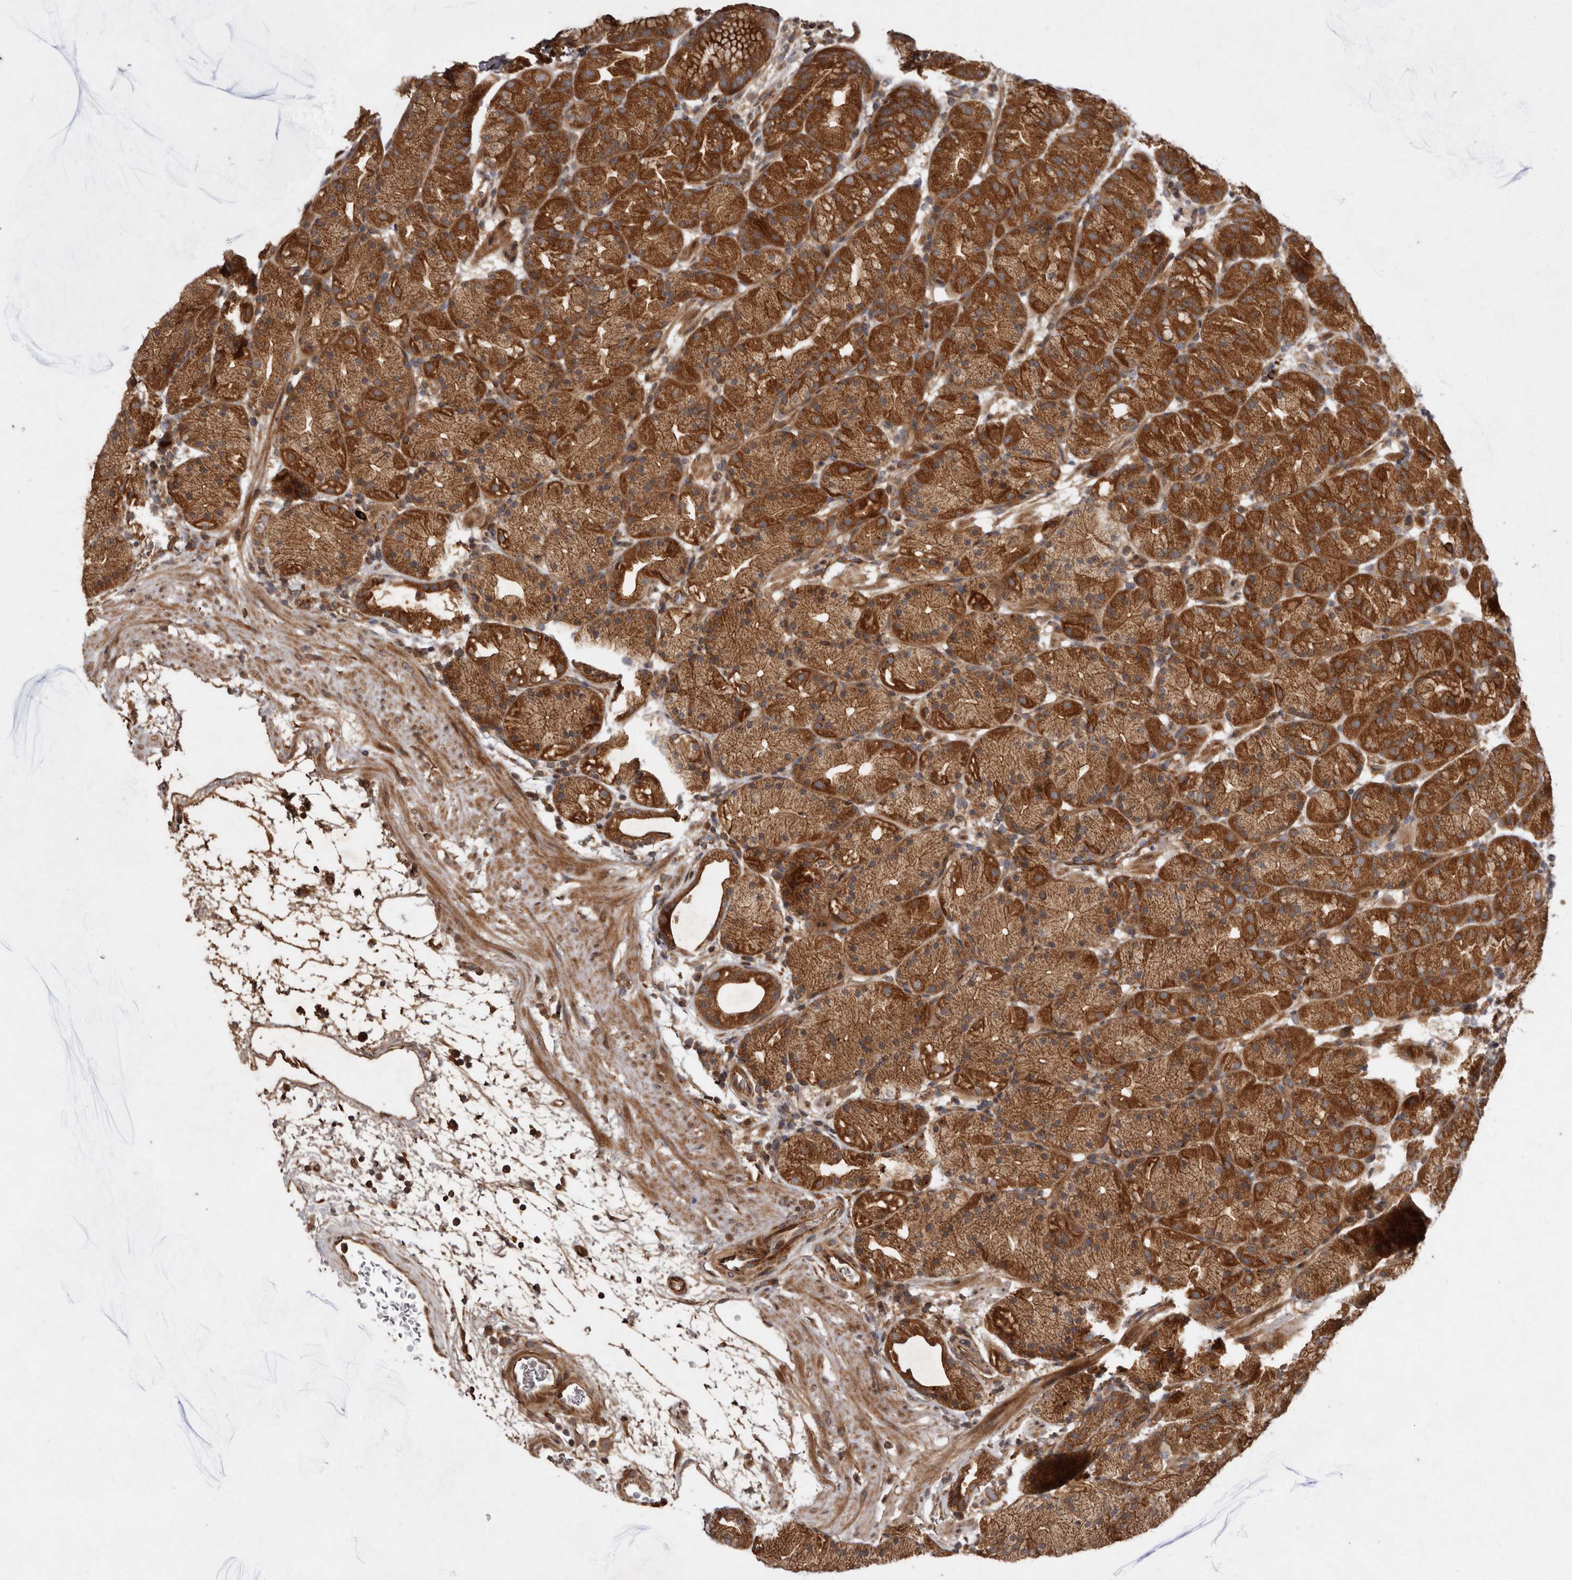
{"staining": {"intensity": "strong", "quantity": ">75%", "location": "cytoplasmic/membranous"}, "tissue": "stomach", "cell_type": "Glandular cells", "image_type": "normal", "snomed": [{"axis": "morphology", "description": "Normal tissue, NOS"}, {"axis": "topography", "description": "Stomach, upper"}], "caption": "Immunohistochemical staining of unremarkable stomach shows >75% levels of strong cytoplasmic/membranous protein positivity in about >75% of glandular cells.", "gene": "STK36", "patient": {"sex": "male", "age": 48}}